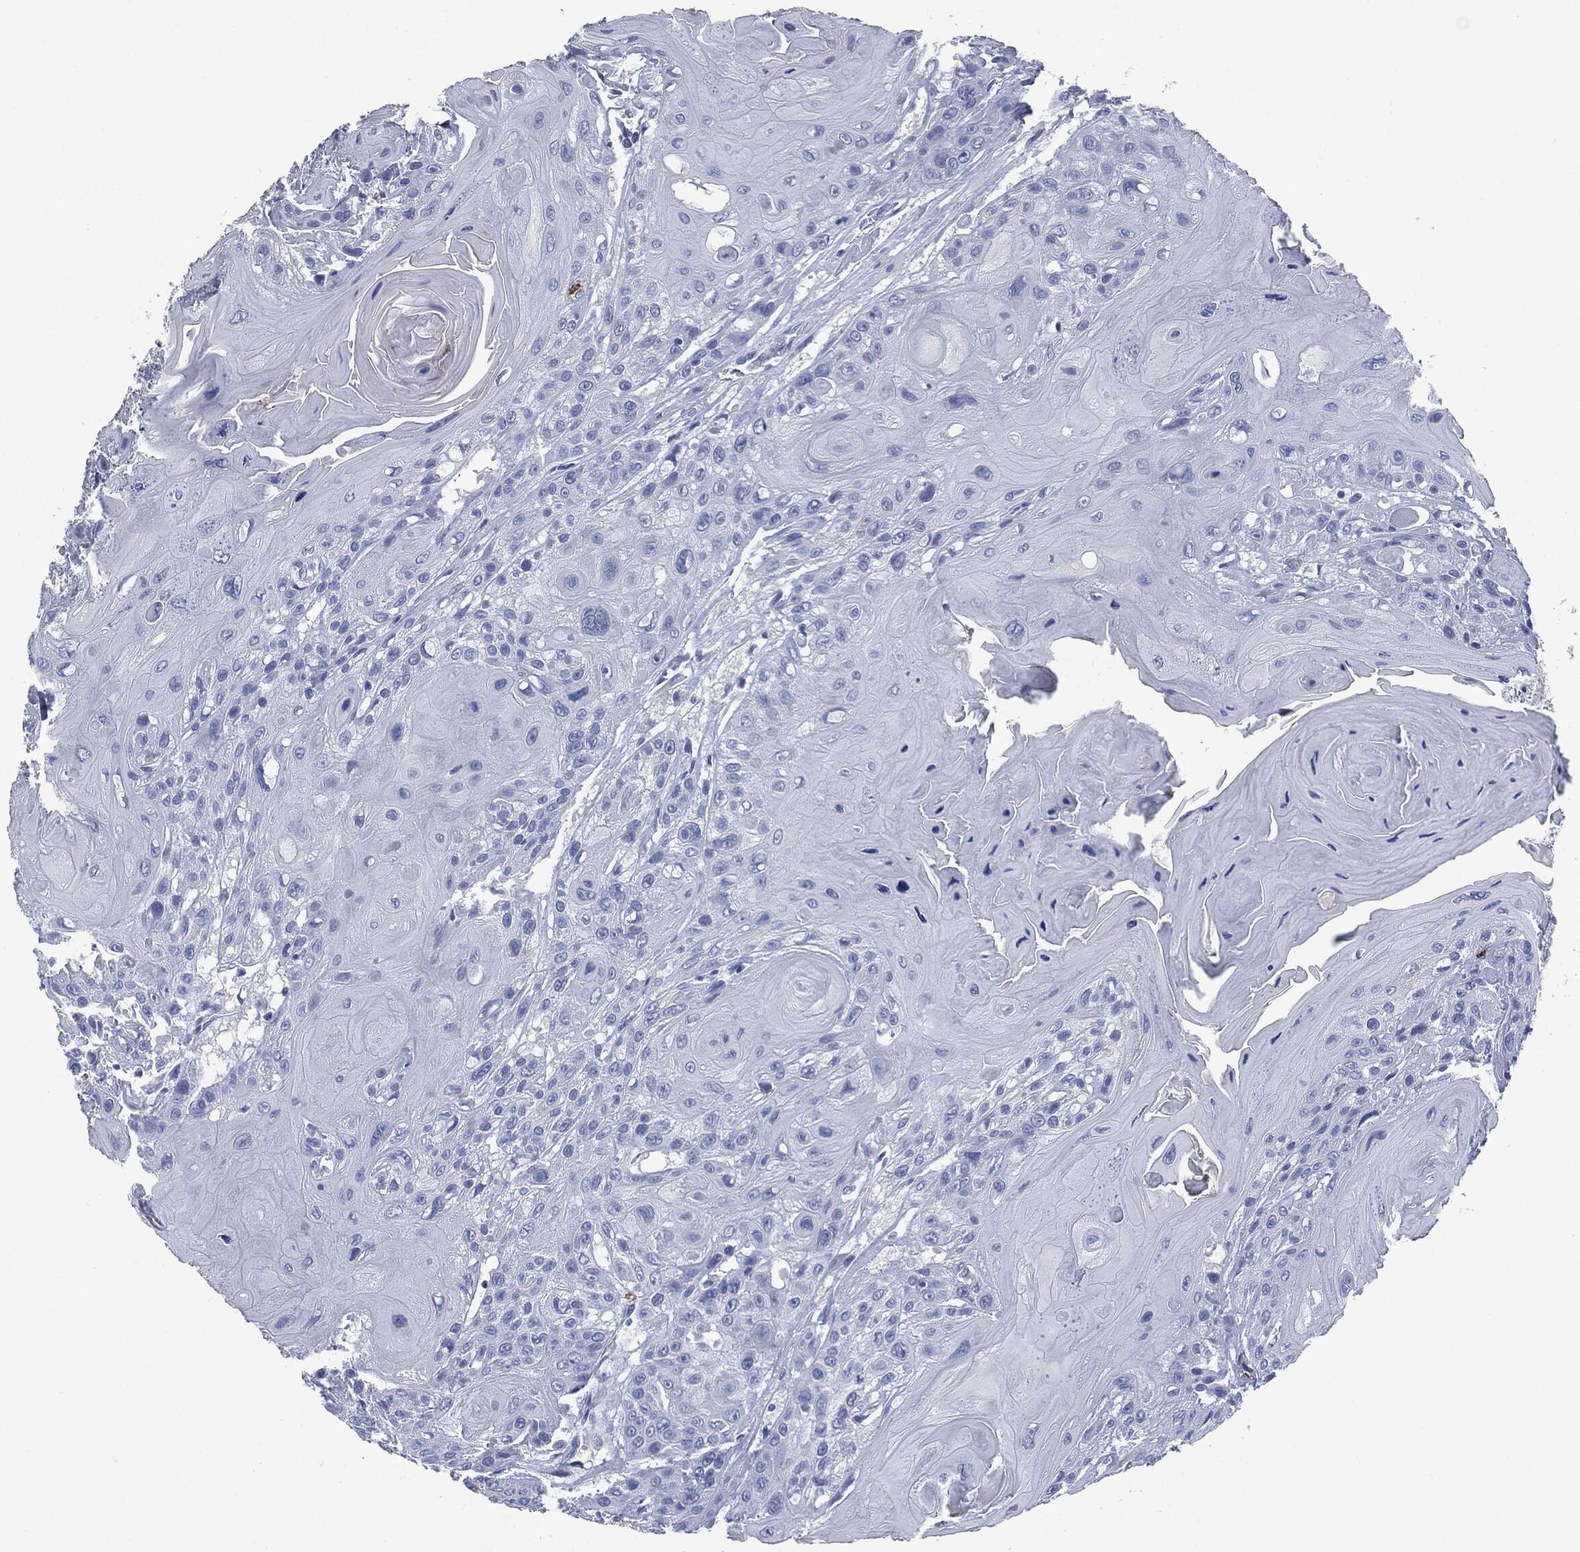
{"staining": {"intensity": "negative", "quantity": "none", "location": "none"}, "tissue": "head and neck cancer", "cell_type": "Tumor cells", "image_type": "cancer", "snomed": [{"axis": "morphology", "description": "Squamous cell carcinoma, NOS"}, {"axis": "topography", "description": "Head-Neck"}], "caption": "Immunohistochemical staining of head and neck squamous cell carcinoma shows no significant positivity in tumor cells.", "gene": "CEACAM8", "patient": {"sex": "female", "age": 59}}